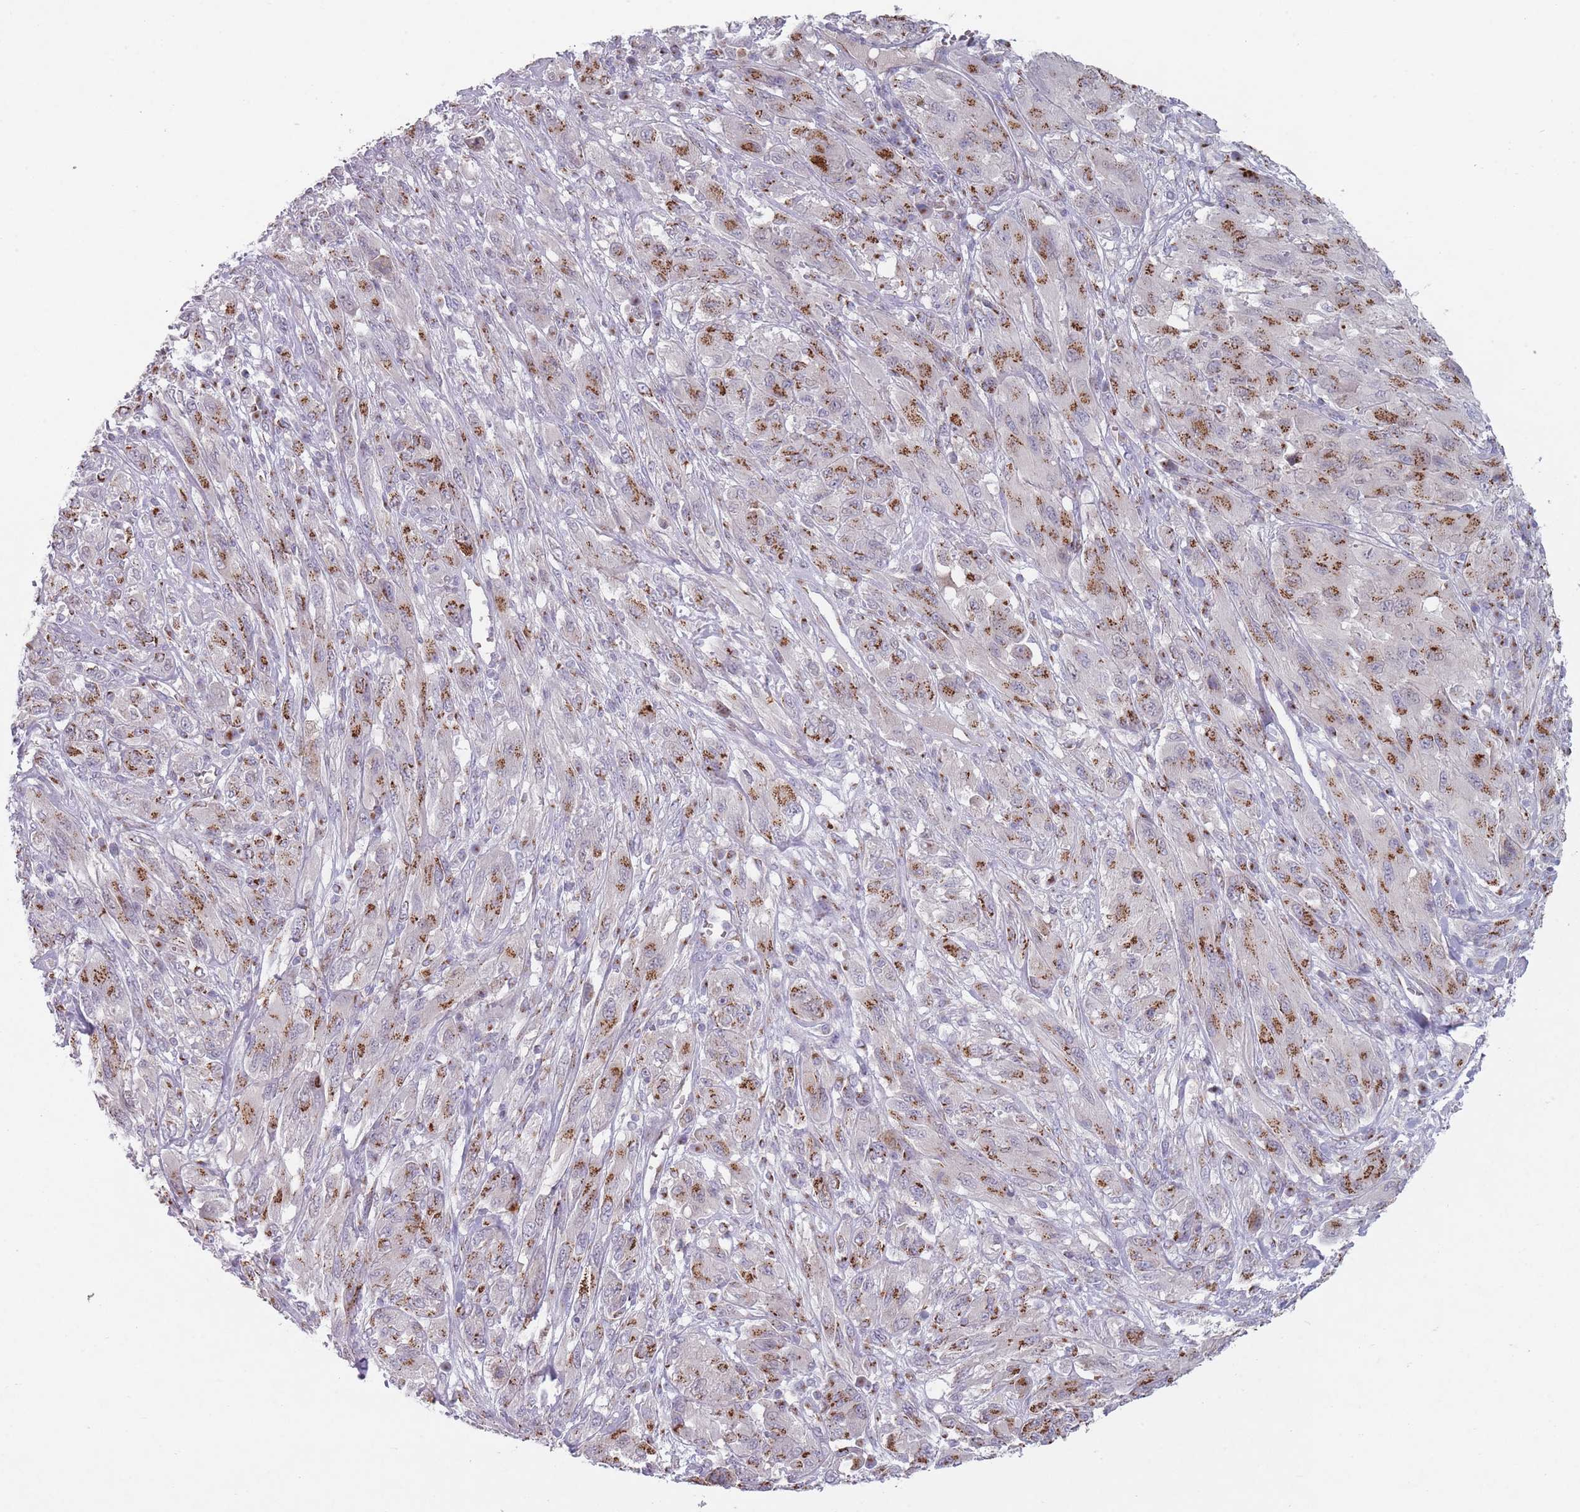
{"staining": {"intensity": "strong", "quantity": ">75%", "location": "cytoplasmic/membranous"}, "tissue": "melanoma", "cell_type": "Tumor cells", "image_type": "cancer", "snomed": [{"axis": "morphology", "description": "Malignant melanoma, NOS"}, {"axis": "topography", "description": "Skin"}], "caption": "Immunohistochemistry histopathology image of neoplastic tissue: human melanoma stained using IHC reveals high levels of strong protein expression localized specifically in the cytoplasmic/membranous of tumor cells, appearing as a cytoplasmic/membranous brown color.", "gene": "MAN1B1", "patient": {"sex": "female", "age": 91}}